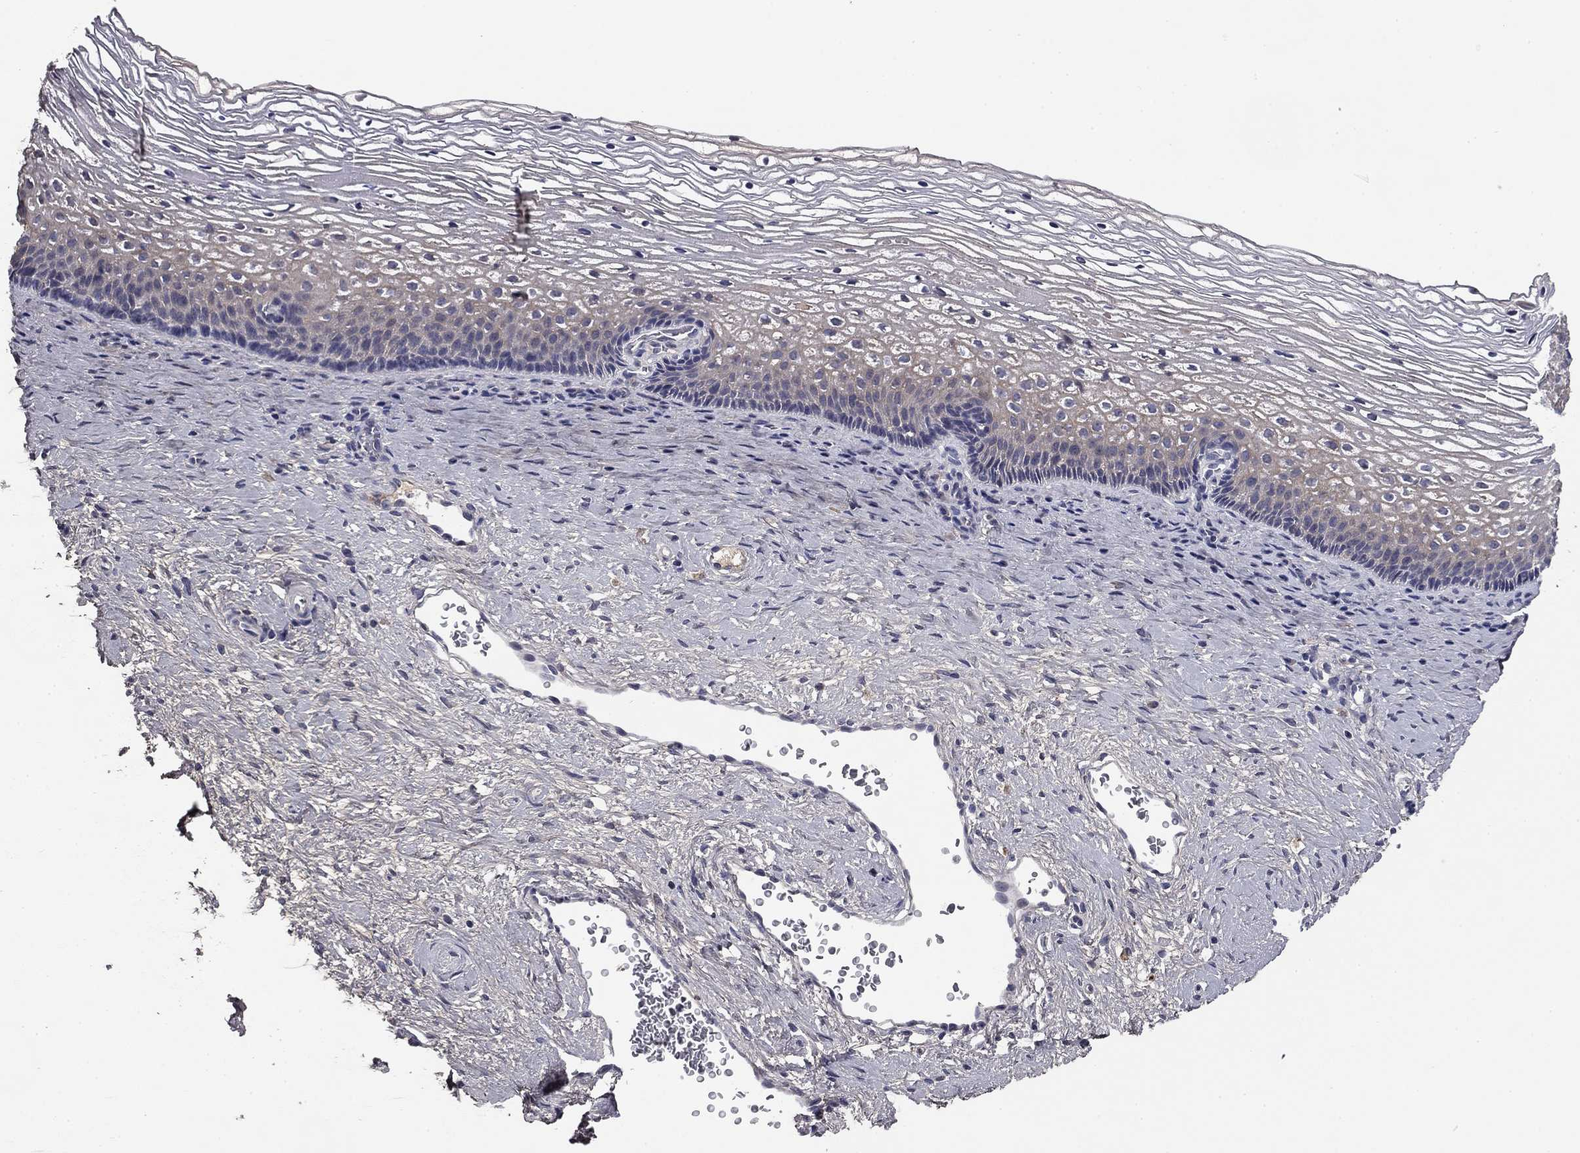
{"staining": {"intensity": "negative", "quantity": "none", "location": "none"}, "tissue": "cervix", "cell_type": "Glandular cells", "image_type": "normal", "snomed": [{"axis": "morphology", "description": "Normal tissue, NOS"}, {"axis": "topography", "description": "Cervix"}], "caption": "Human cervix stained for a protein using IHC exhibits no positivity in glandular cells.", "gene": "COL2A1", "patient": {"sex": "female", "age": 34}}